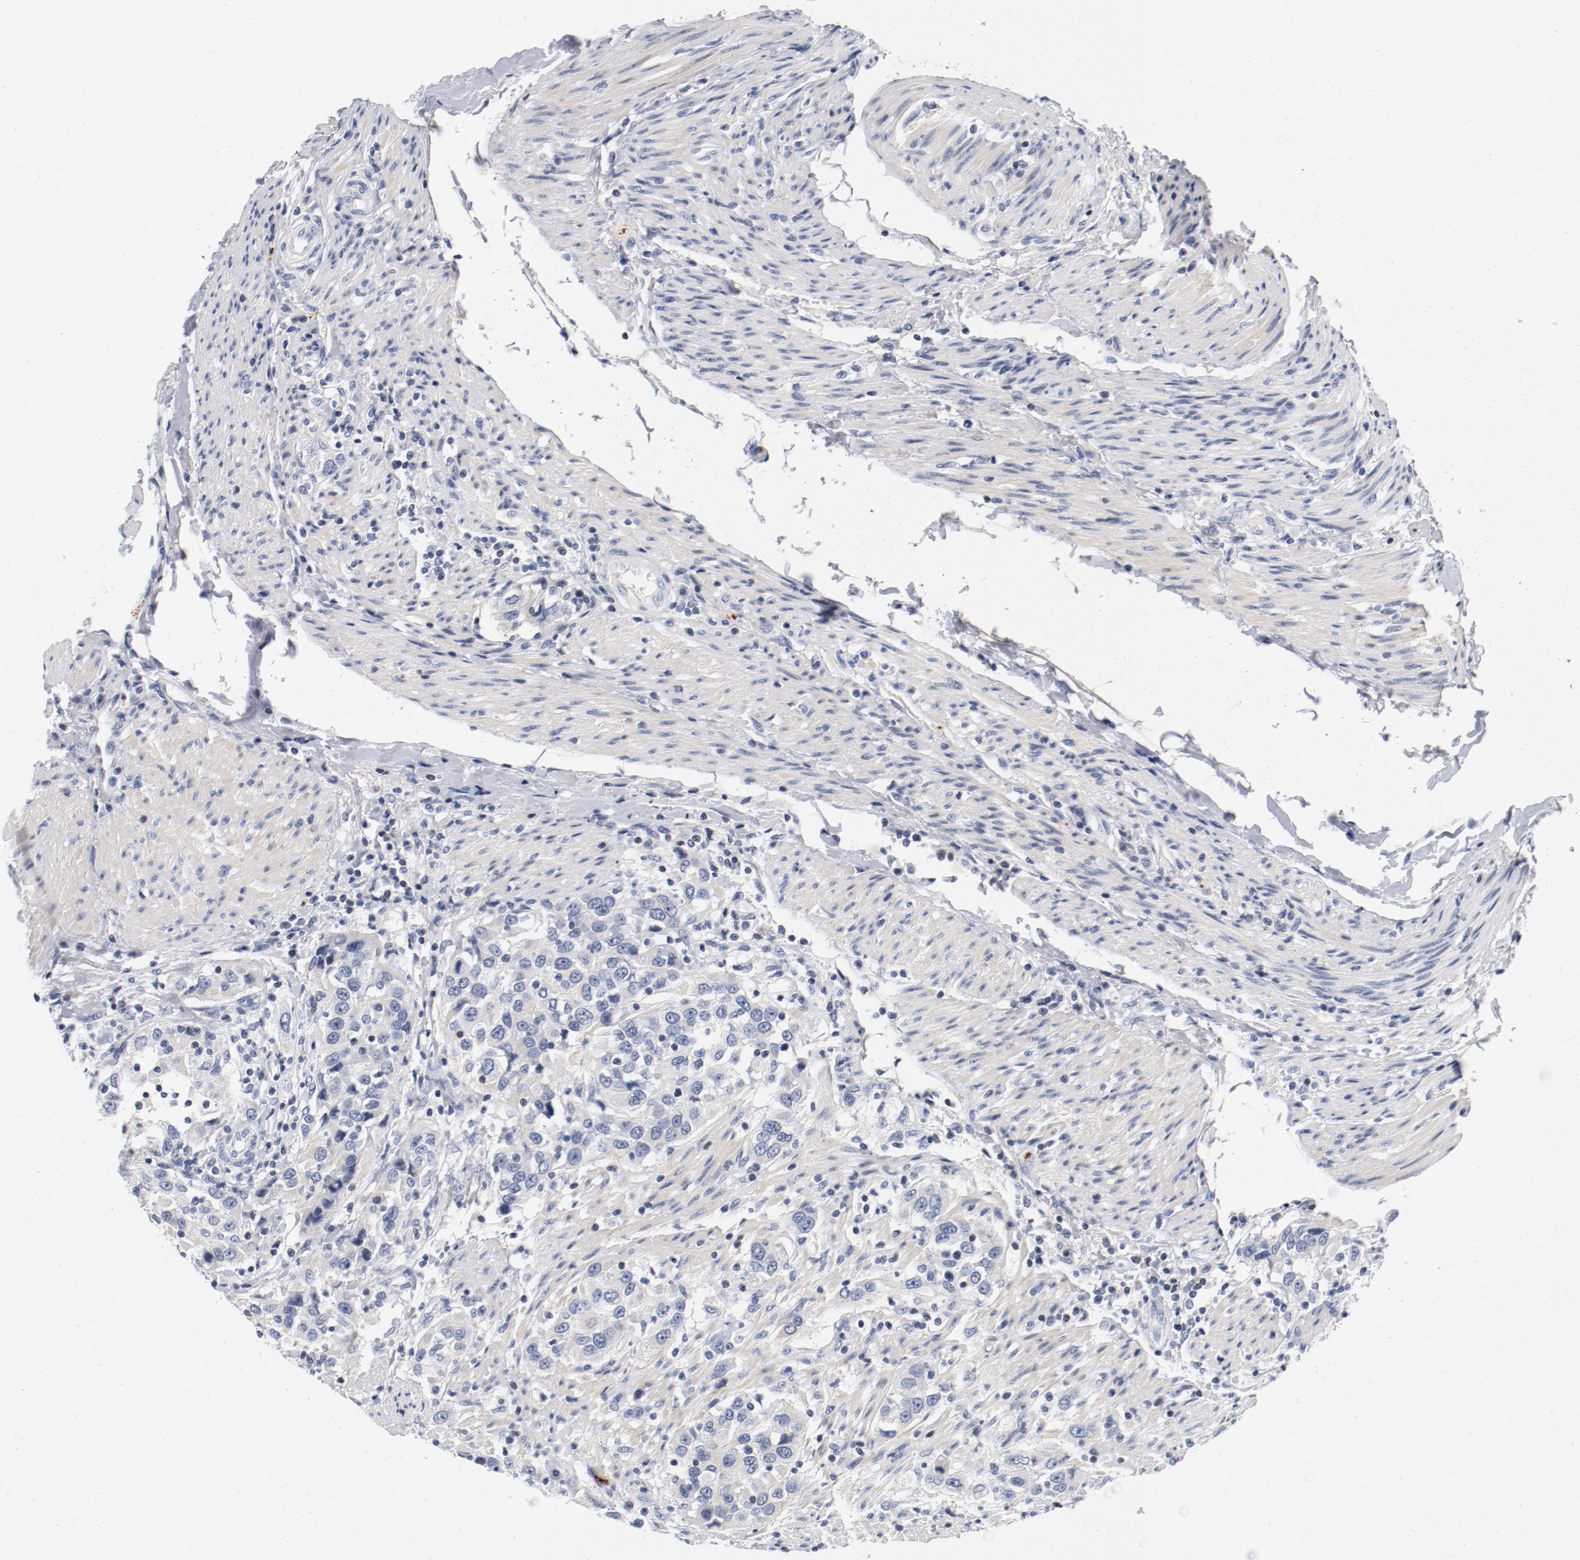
{"staining": {"intensity": "weak", "quantity": "<25%", "location": "cytoplasmic/membranous"}, "tissue": "urothelial cancer", "cell_type": "Tumor cells", "image_type": "cancer", "snomed": [{"axis": "morphology", "description": "Urothelial carcinoma, High grade"}, {"axis": "topography", "description": "Urinary bladder"}], "caption": "Histopathology image shows no protein staining in tumor cells of urothelial carcinoma (high-grade) tissue.", "gene": "PIM1", "patient": {"sex": "female", "age": 80}}